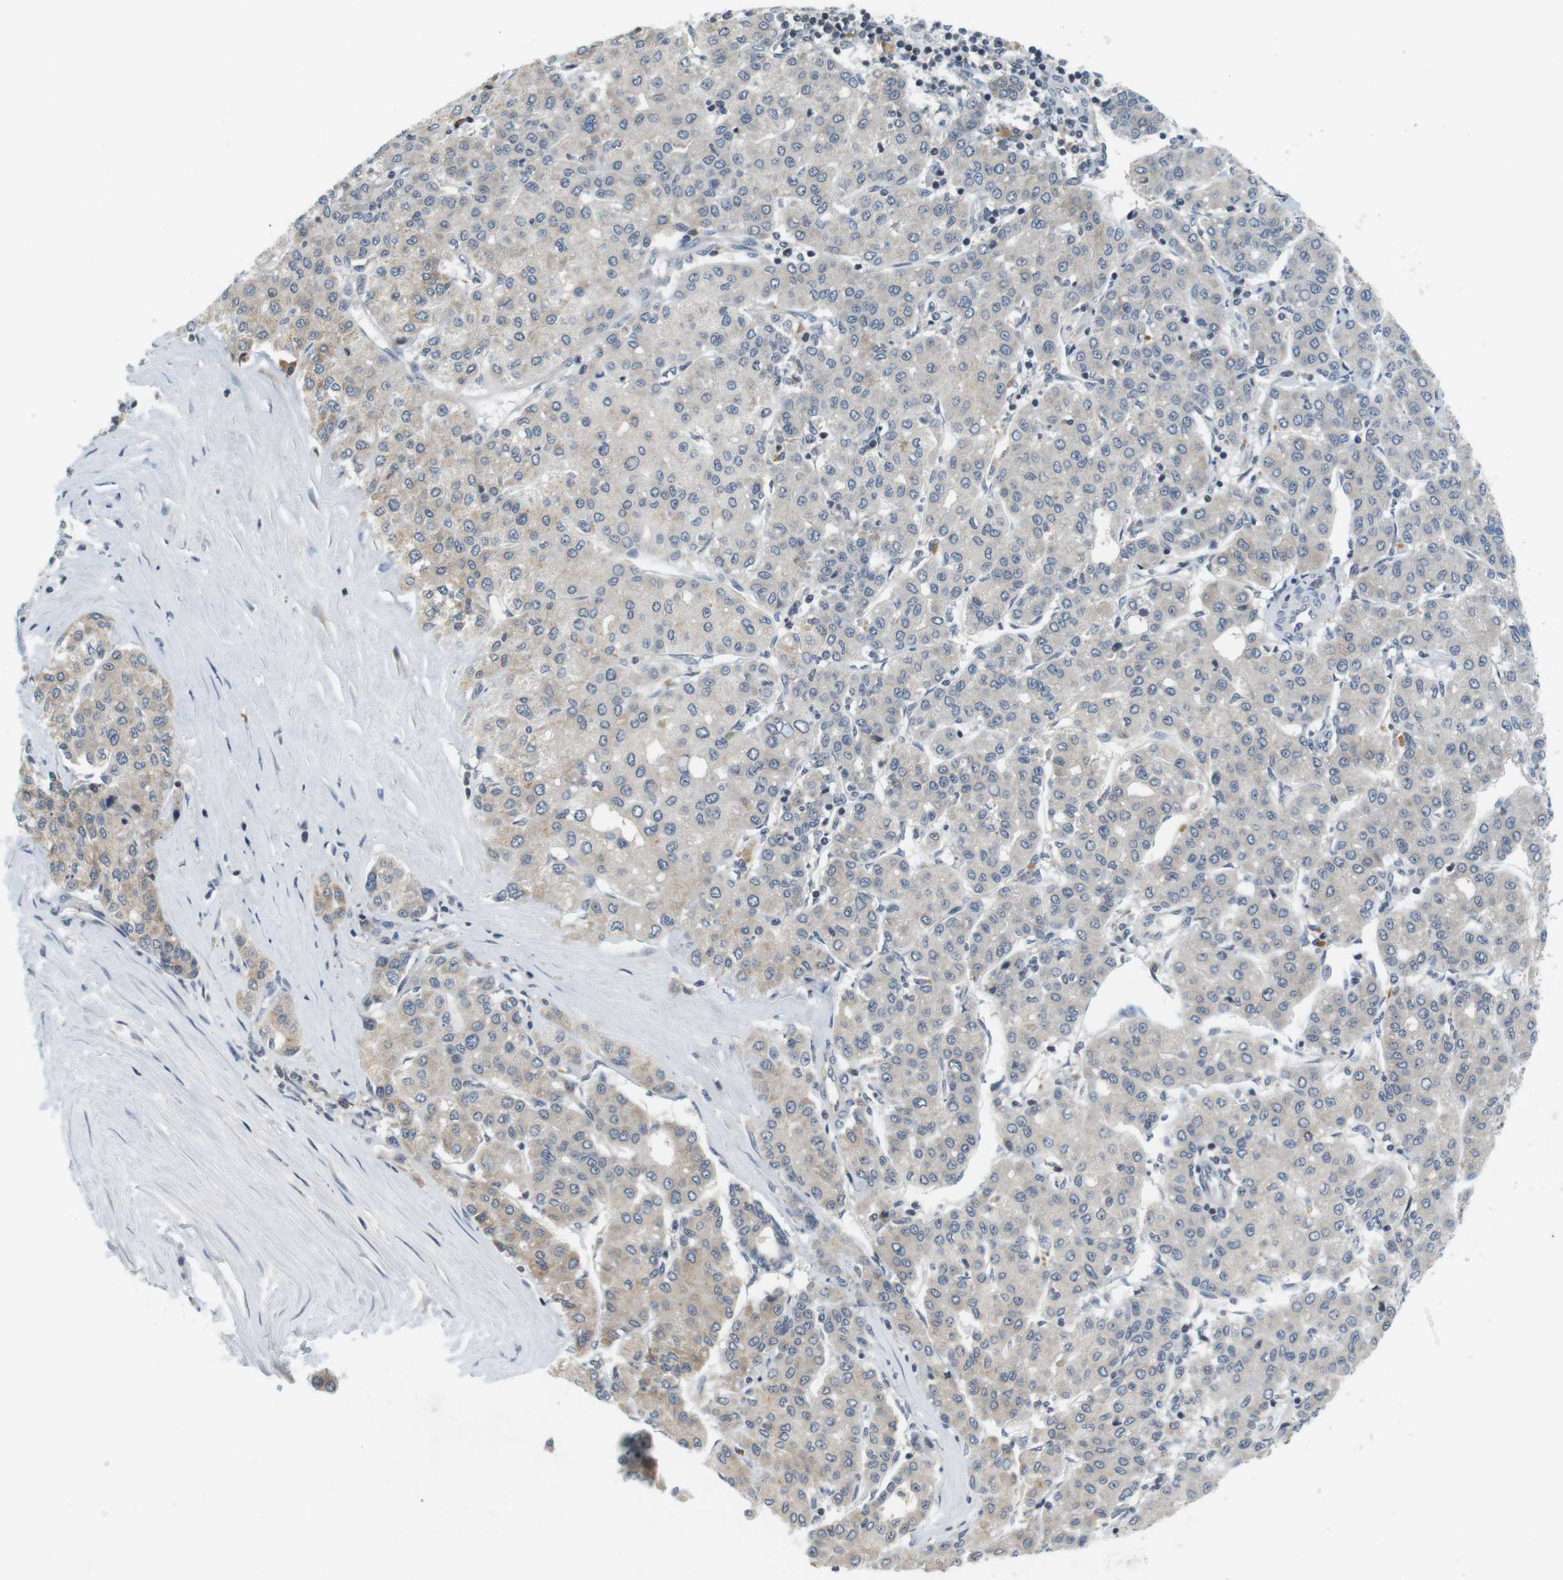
{"staining": {"intensity": "weak", "quantity": "<25%", "location": "cytoplasmic/membranous"}, "tissue": "liver cancer", "cell_type": "Tumor cells", "image_type": "cancer", "snomed": [{"axis": "morphology", "description": "Carcinoma, Hepatocellular, NOS"}, {"axis": "topography", "description": "Liver"}], "caption": "Photomicrograph shows no significant protein staining in tumor cells of liver cancer (hepatocellular carcinoma).", "gene": "WNT7A", "patient": {"sex": "male", "age": 65}}